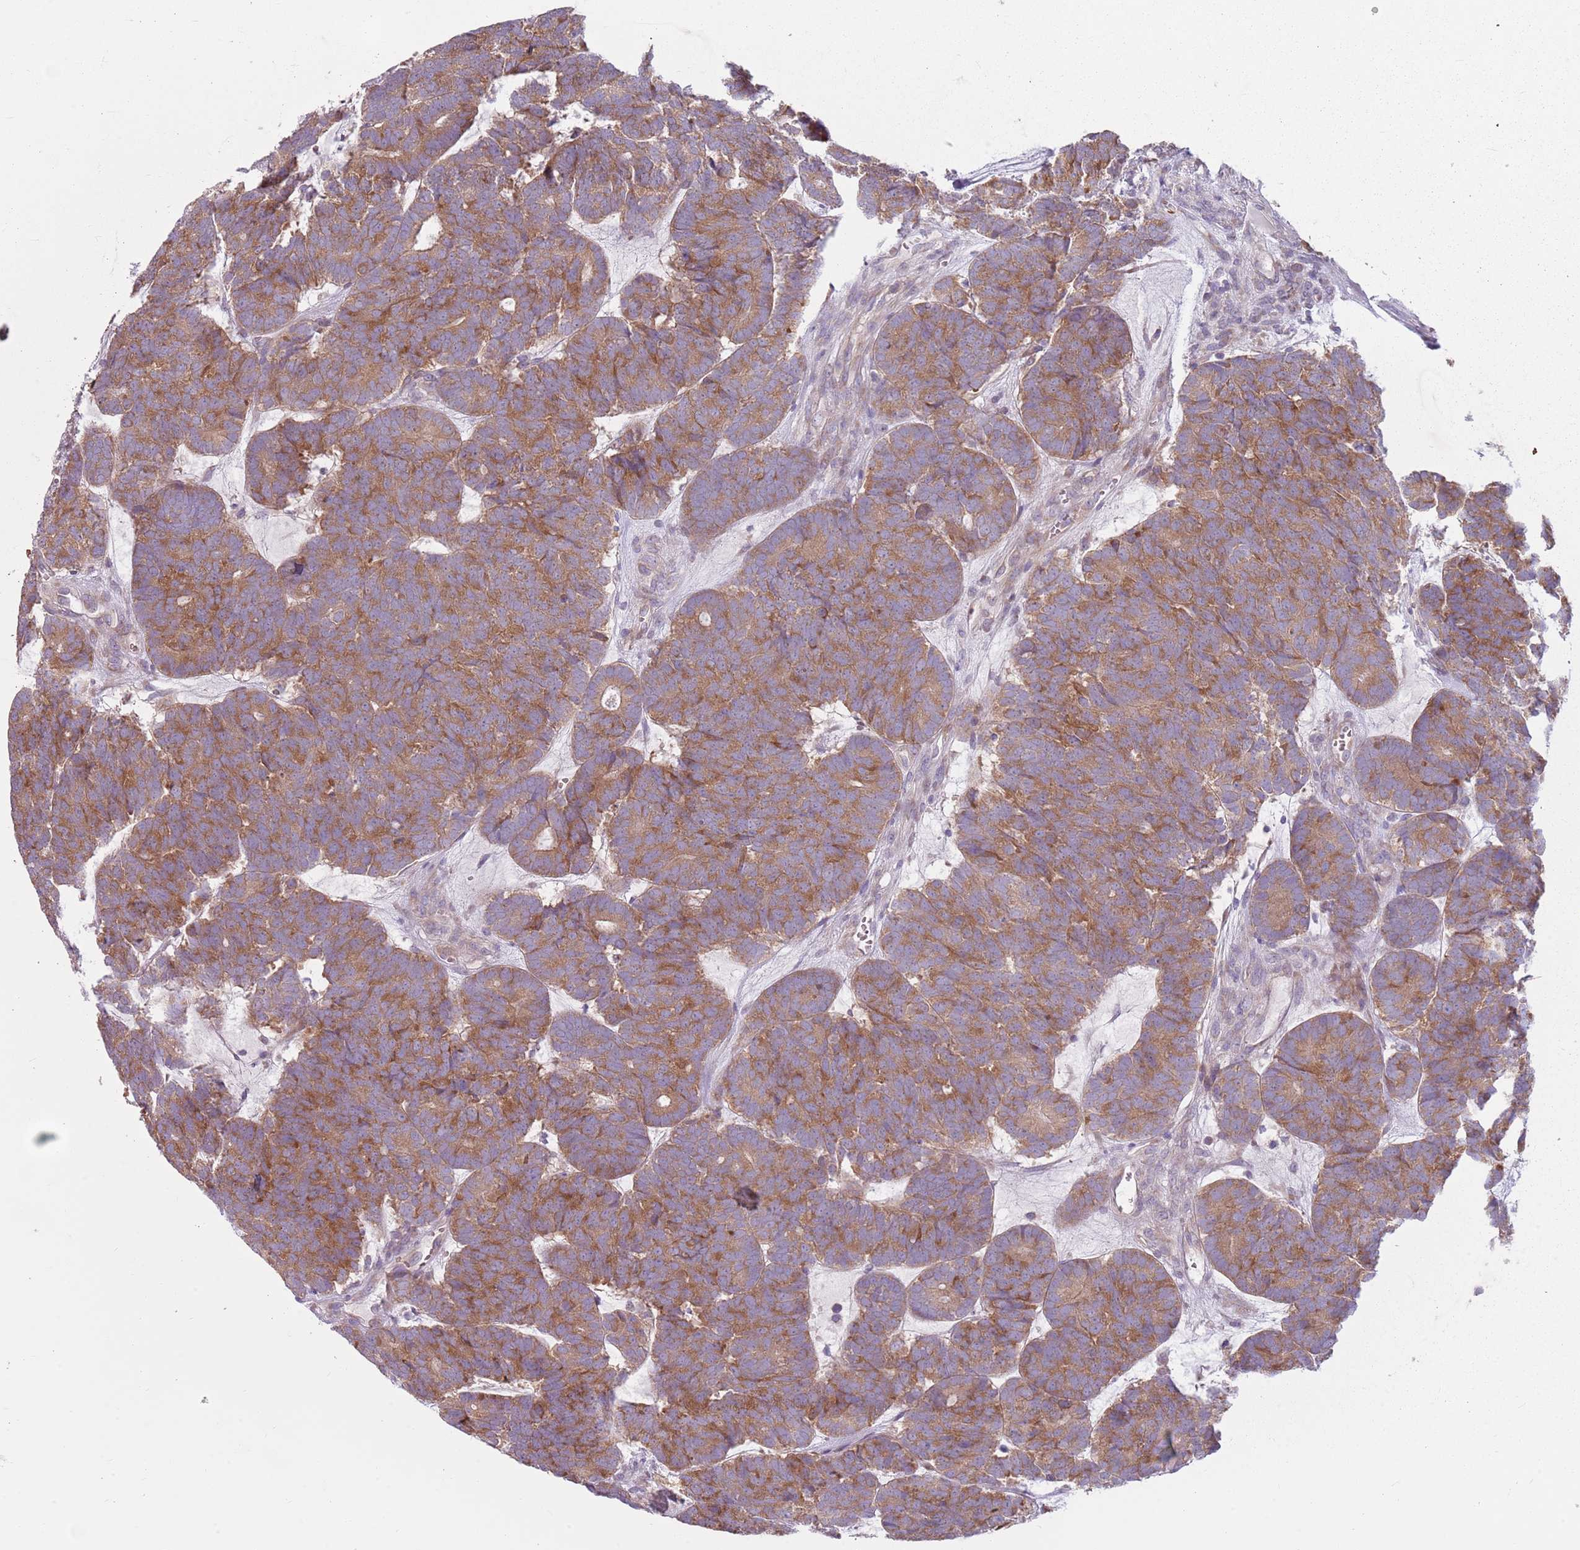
{"staining": {"intensity": "moderate", "quantity": ">75%", "location": "cytoplasmic/membranous"}, "tissue": "head and neck cancer", "cell_type": "Tumor cells", "image_type": "cancer", "snomed": [{"axis": "morphology", "description": "Adenocarcinoma, NOS"}, {"axis": "topography", "description": "Head-Neck"}], "caption": "Moderate cytoplasmic/membranous staining is seen in about >75% of tumor cells in head and neck cancer.", "gene": "HSPA14", "patient": {"sex": "female", "age": 81}}